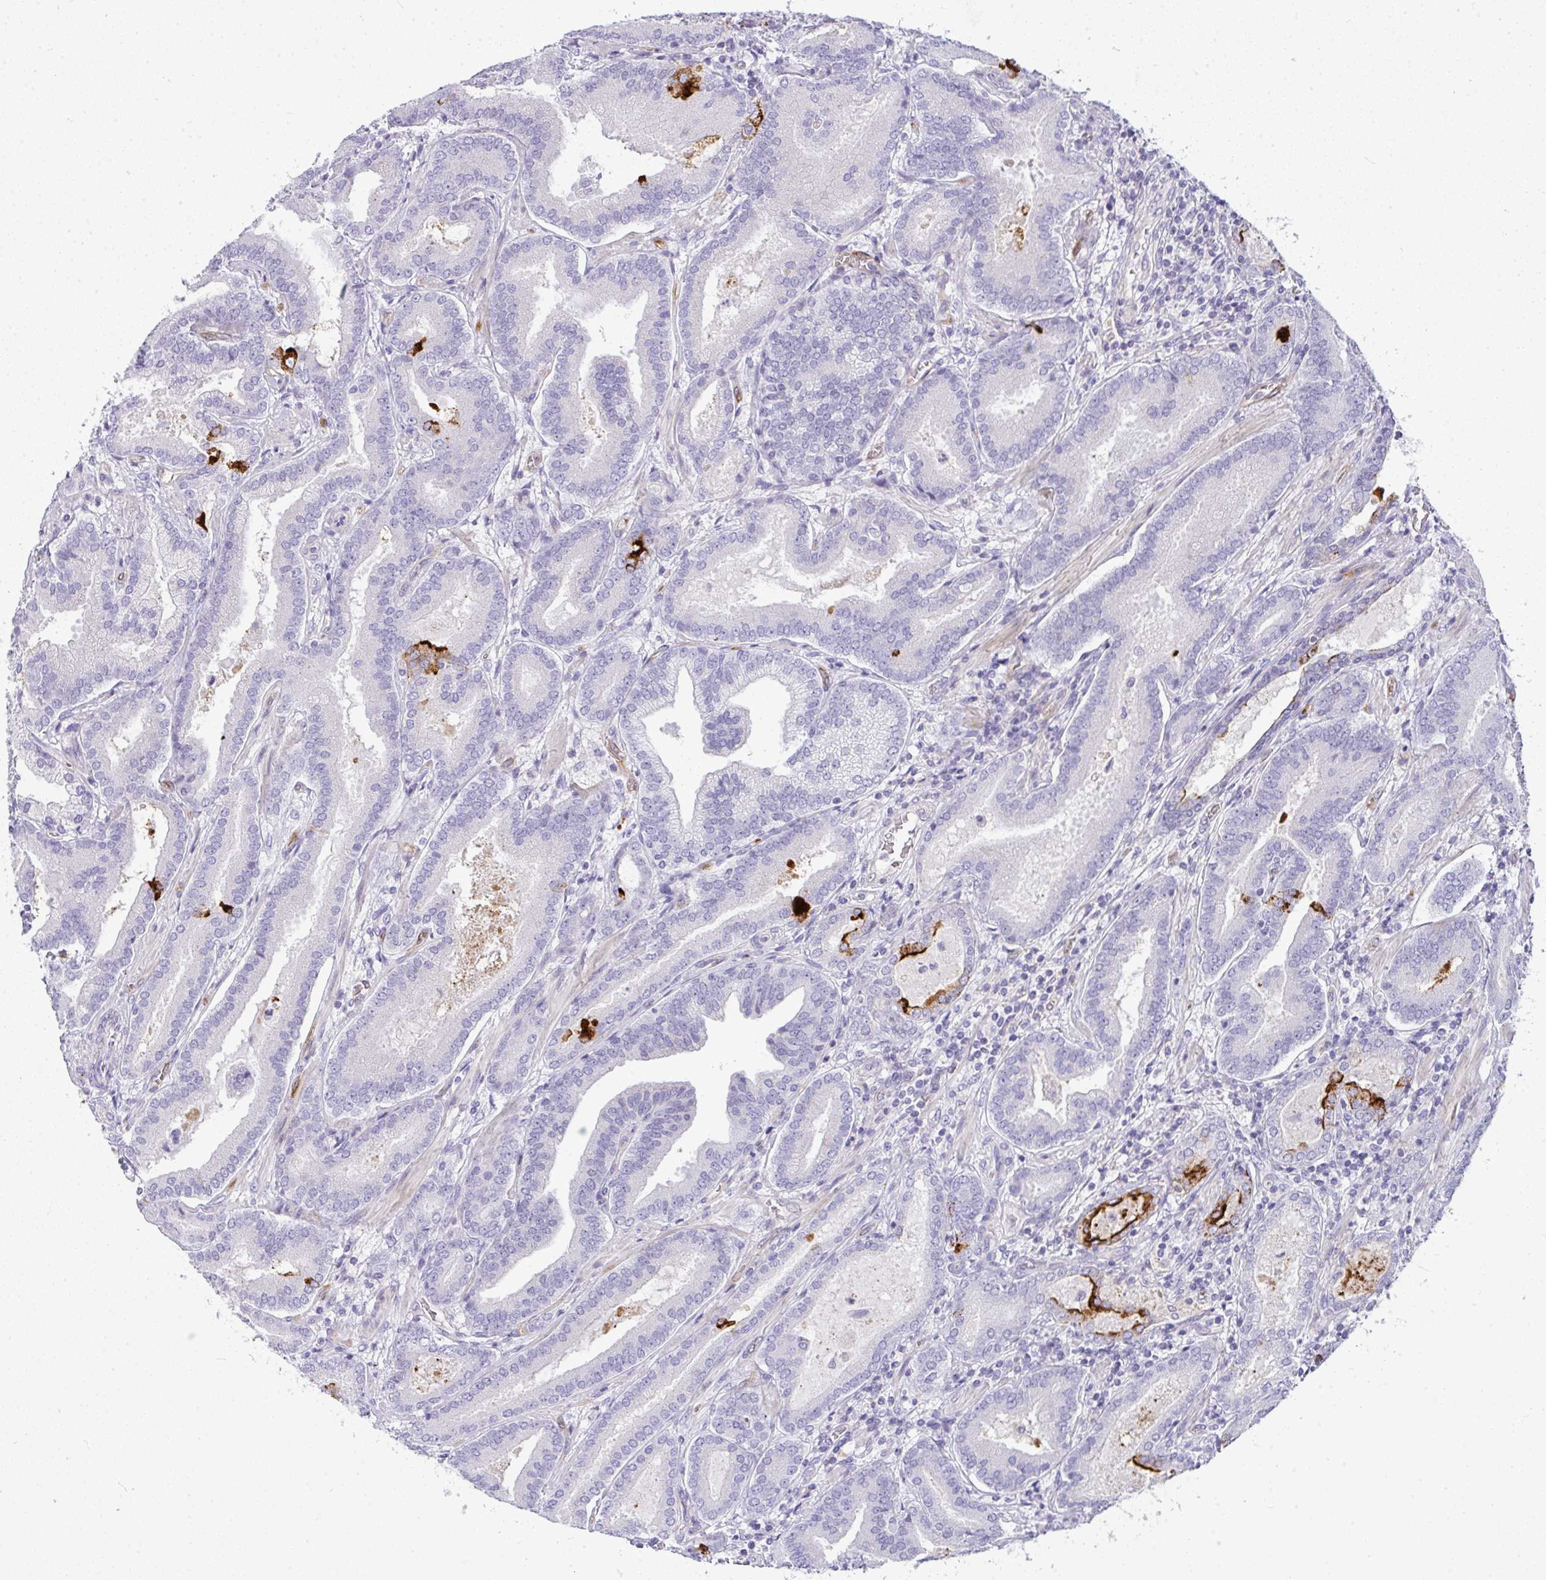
{"staining": {"intensity": "negative", "quantity": "none", "location": "none"}, "tissue": "prostate cancer", "cell_type": "Tumor cells", "image_type": "cancer", "snomed": [{"axis": "morphology", "description": "Adenocarcinoma, High grade"}, {"axis": "topography", "description": "Prostate"}], "caption": "DAB immunohistochemical staining of human prostate cancer (high-grade adenocarcinoma) exhibits no significant expression in tumor cells.", "gene": "LIPE", "patient": {"sex": "male", "age": 62}}